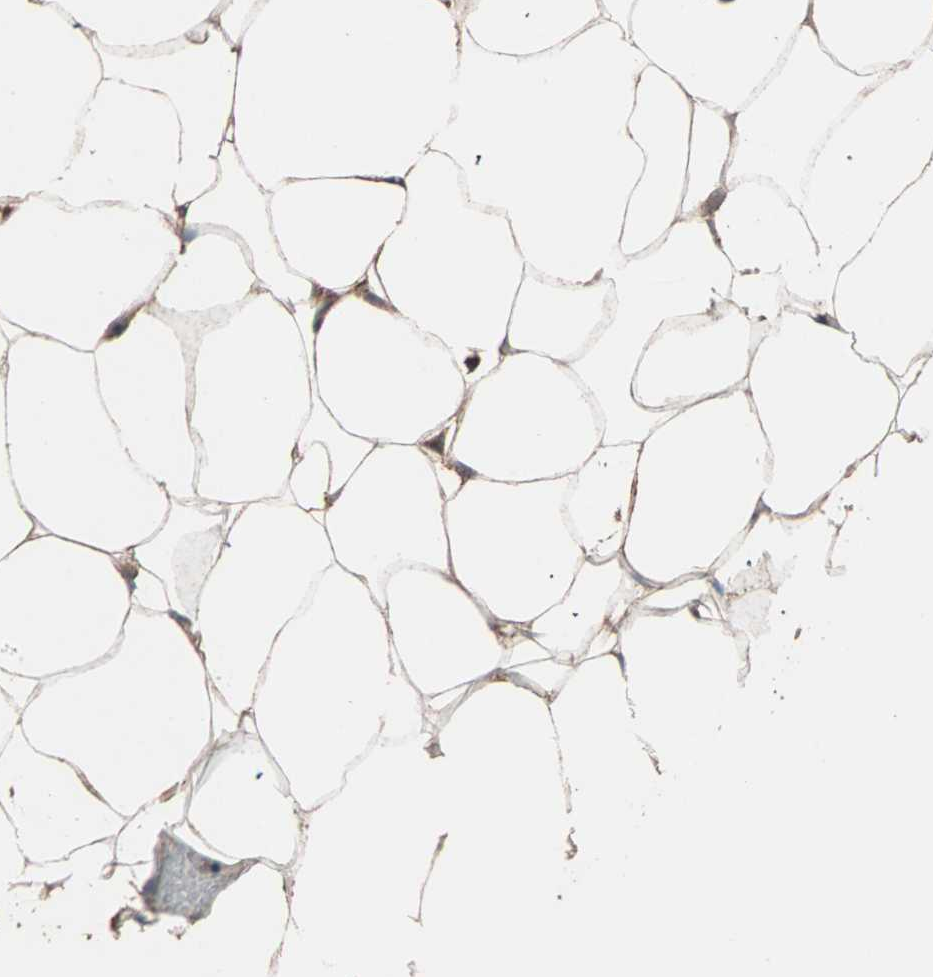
{"staining": {"intensity": "moderate", "quantity": ">75%", "location": "cytoplasmic/membranous"}, "tissue": "adipose tissue", "cell_type": "Adipocytes", "image_type": "normal", "snomed": [{"axis": "morphology", "description": "Normal tissue, NOS"}, {"axis": "topography", "description": "Breast"}, {"axis": "topography", "description": "Adipose tissue"}], "caption": "Protein expression analysis of benign human adipose tissue reveals moderate cytoplasmic/membranous staining in approximately >75% of adipocytes.", "gene": "MRPL2", "patient": {"sex": "female", "age": 25}}